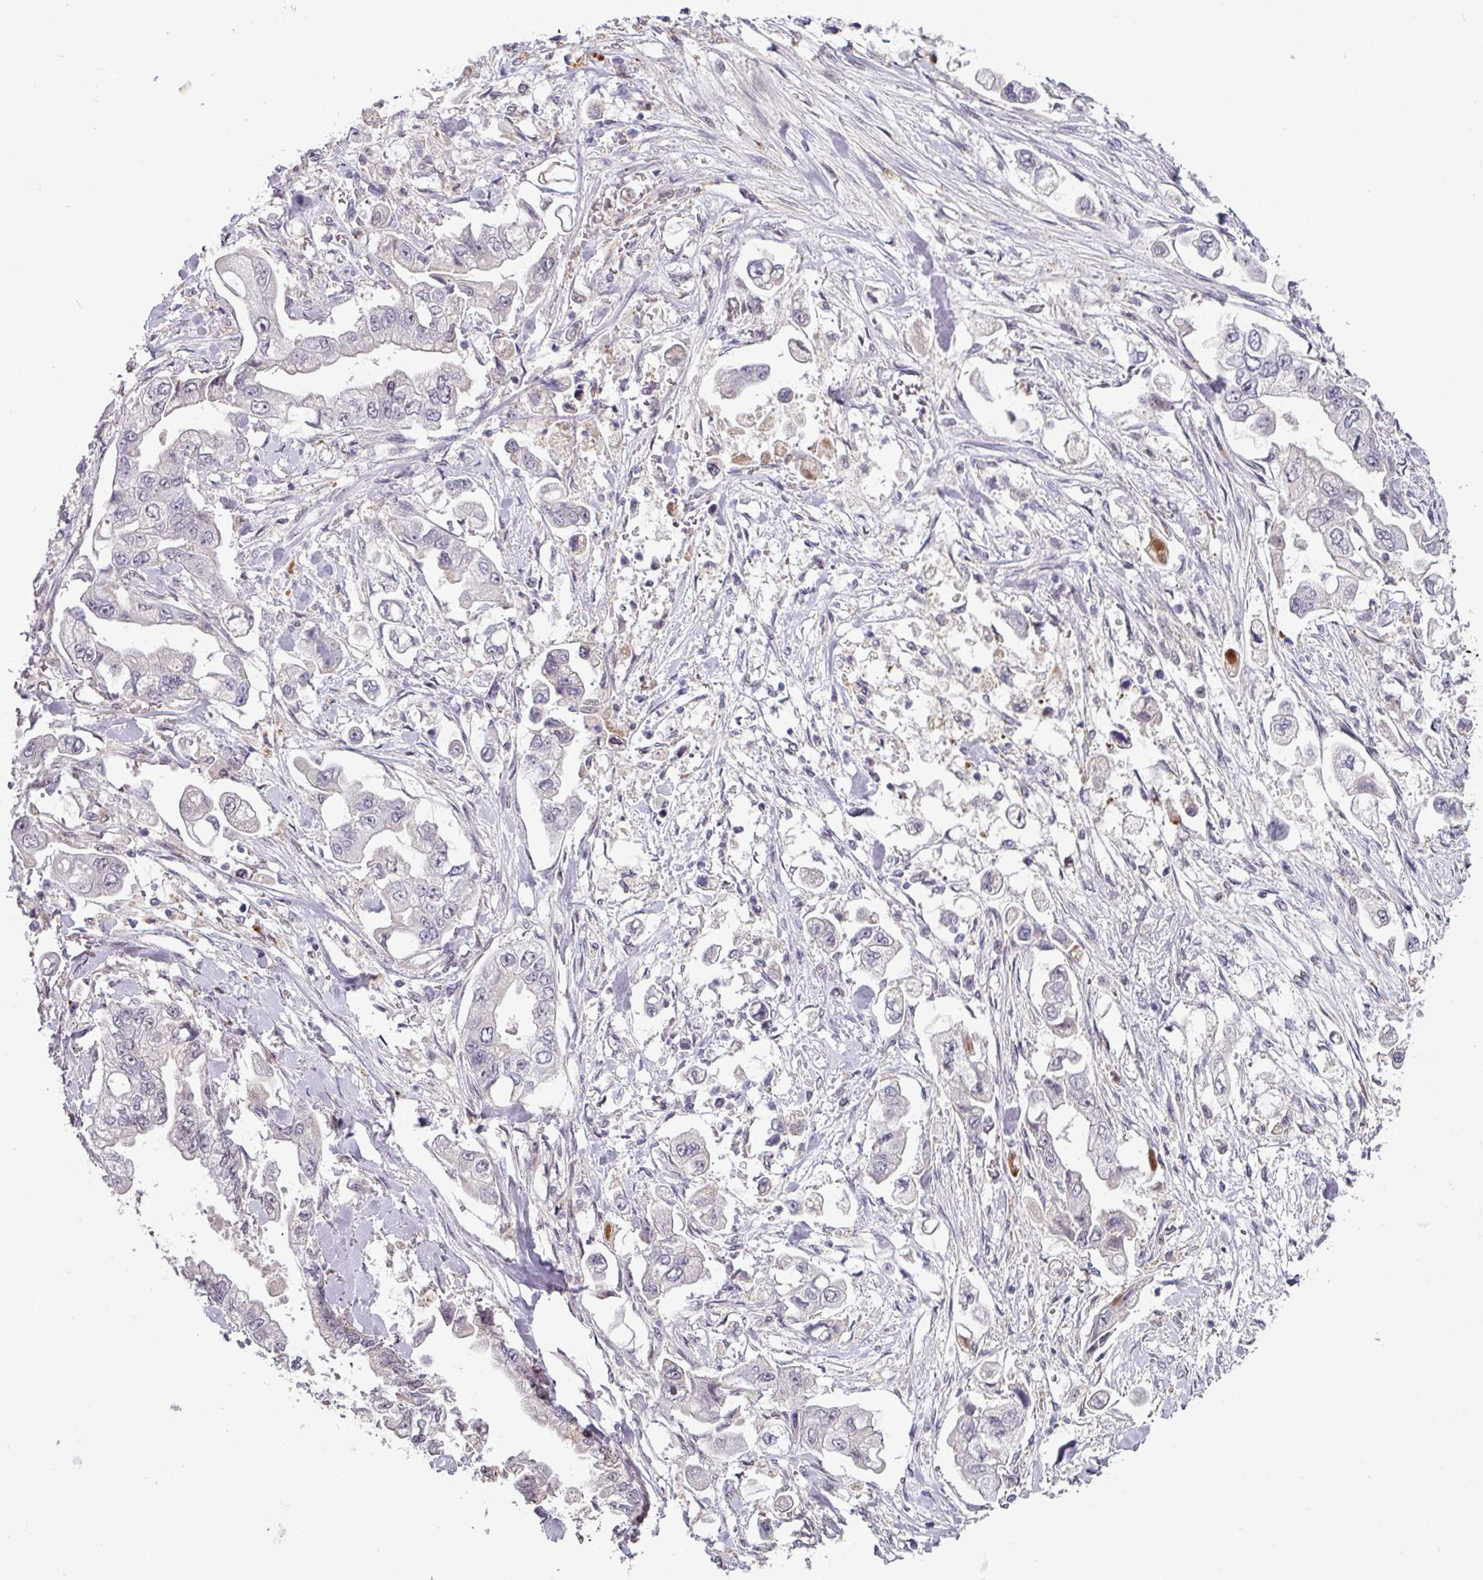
{"staining": {"intensity": "negative", "quantity": "none", "location": "none"}, "tissue": "stomach cancer", "cell_type": "Tumor cells", "image_type": "cancer", "snomed": [{"axis": "morphology", "description": "Adenocarcinoma, NOS"}, {"axis": "topography", "description": "Stomach"}], "caption": "This micrograph is of stomach adenocarcinoma stained with IHC to label a protein in brown with the nuclei are counter-stained blue. There is no expression in tumor cells.", "gene": "SWSAP1", "patient": {"sex": "male", "age": 62}}